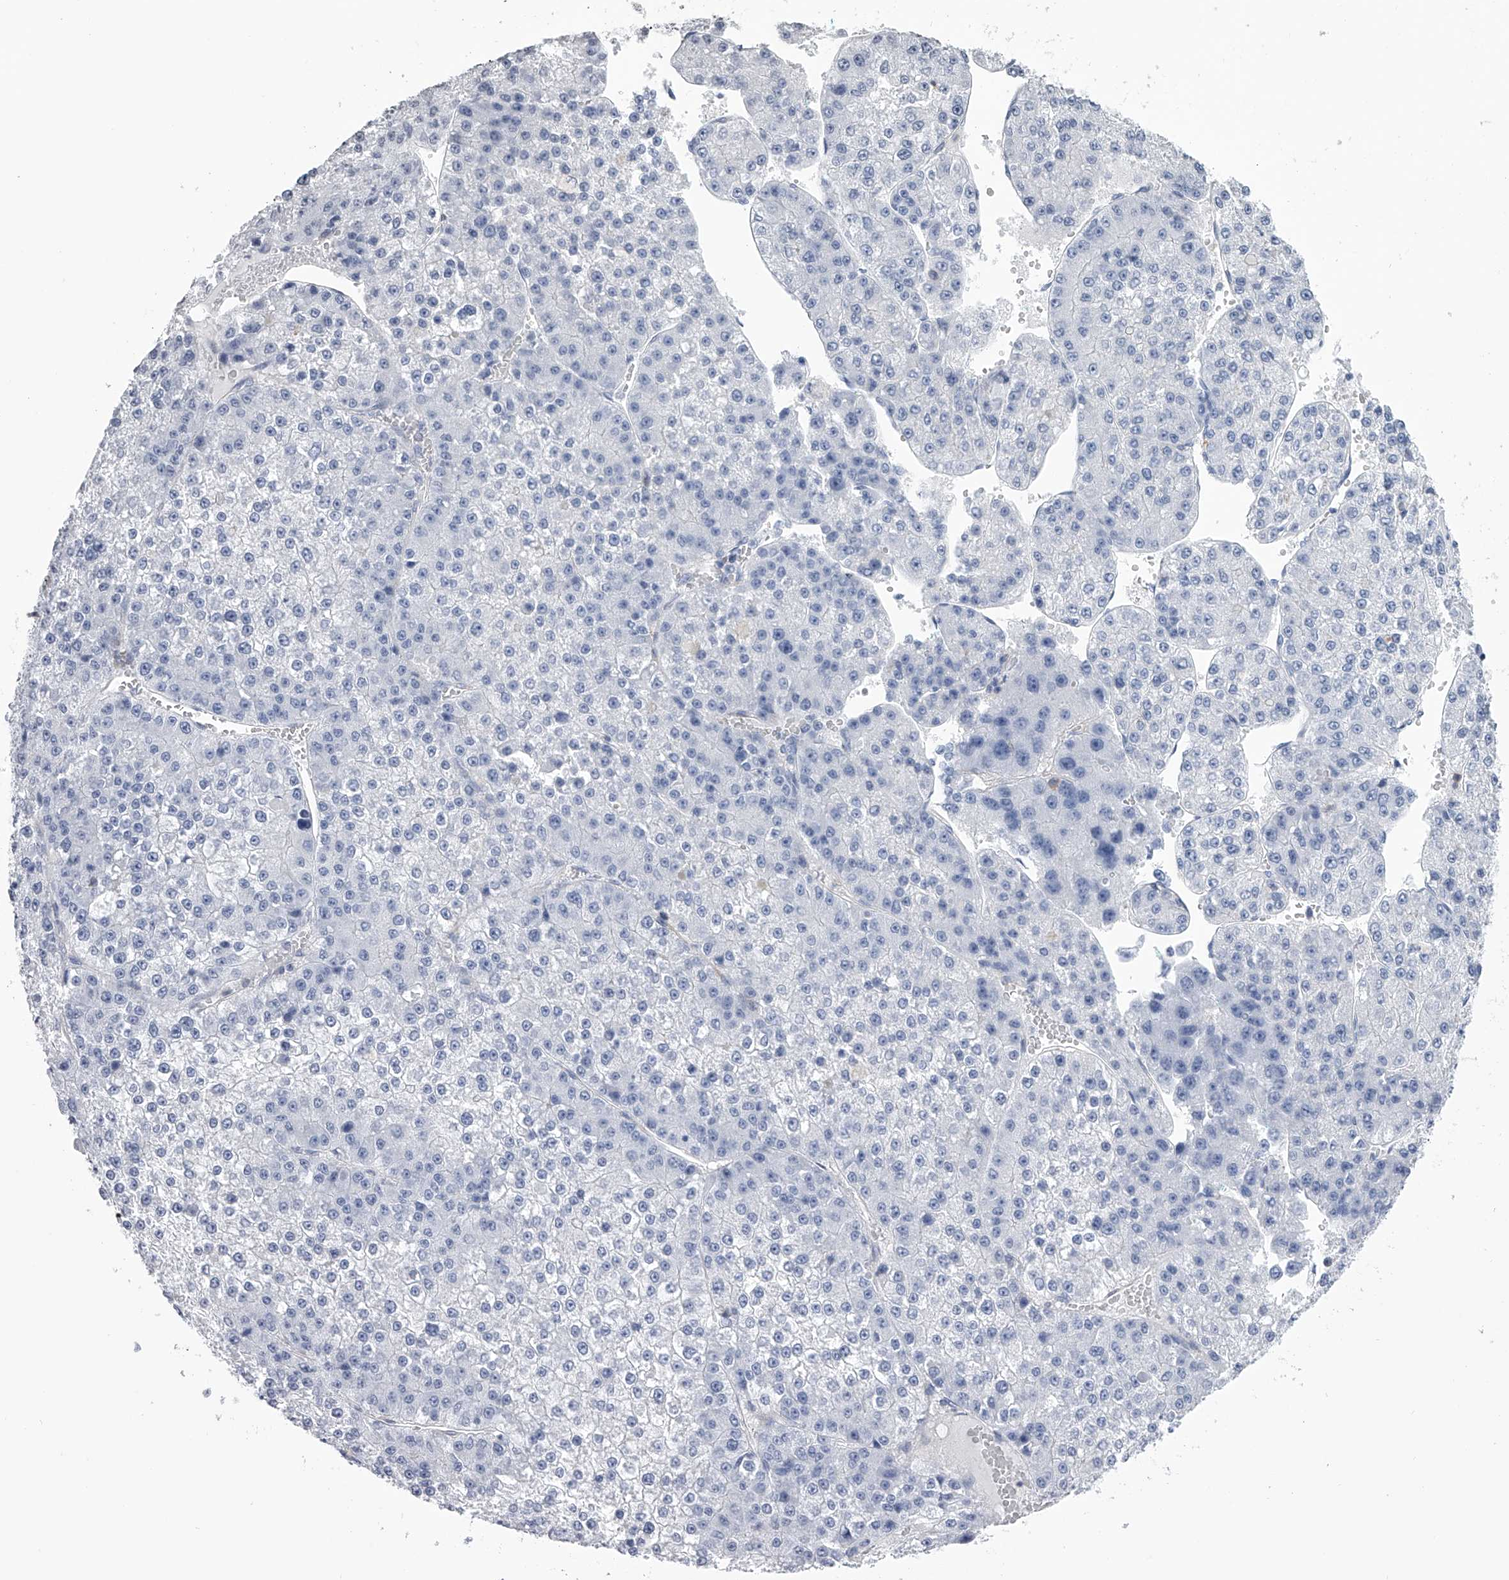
{"staining": {"intensity": "negative", "quantity": "none", "location": "none"}, "tissue": "liver cancer", "cell_type": "Tumor cells", "image_type": "cancer", "snomed": [{"axis": "morphology", "description": "Carcinoma, Hepatocellular, NOS"}, {"axis": "topography", "description": "Liver"}], "caption": "An immunohistochemistry (IHC) histopathology image of liver hepatocellular carcinoma is shown. There is no staining in tumor cells of liver hepatocellular carcinoma.", "gene": "TASP1", "patient": {"sex": "female", "age": 73}}